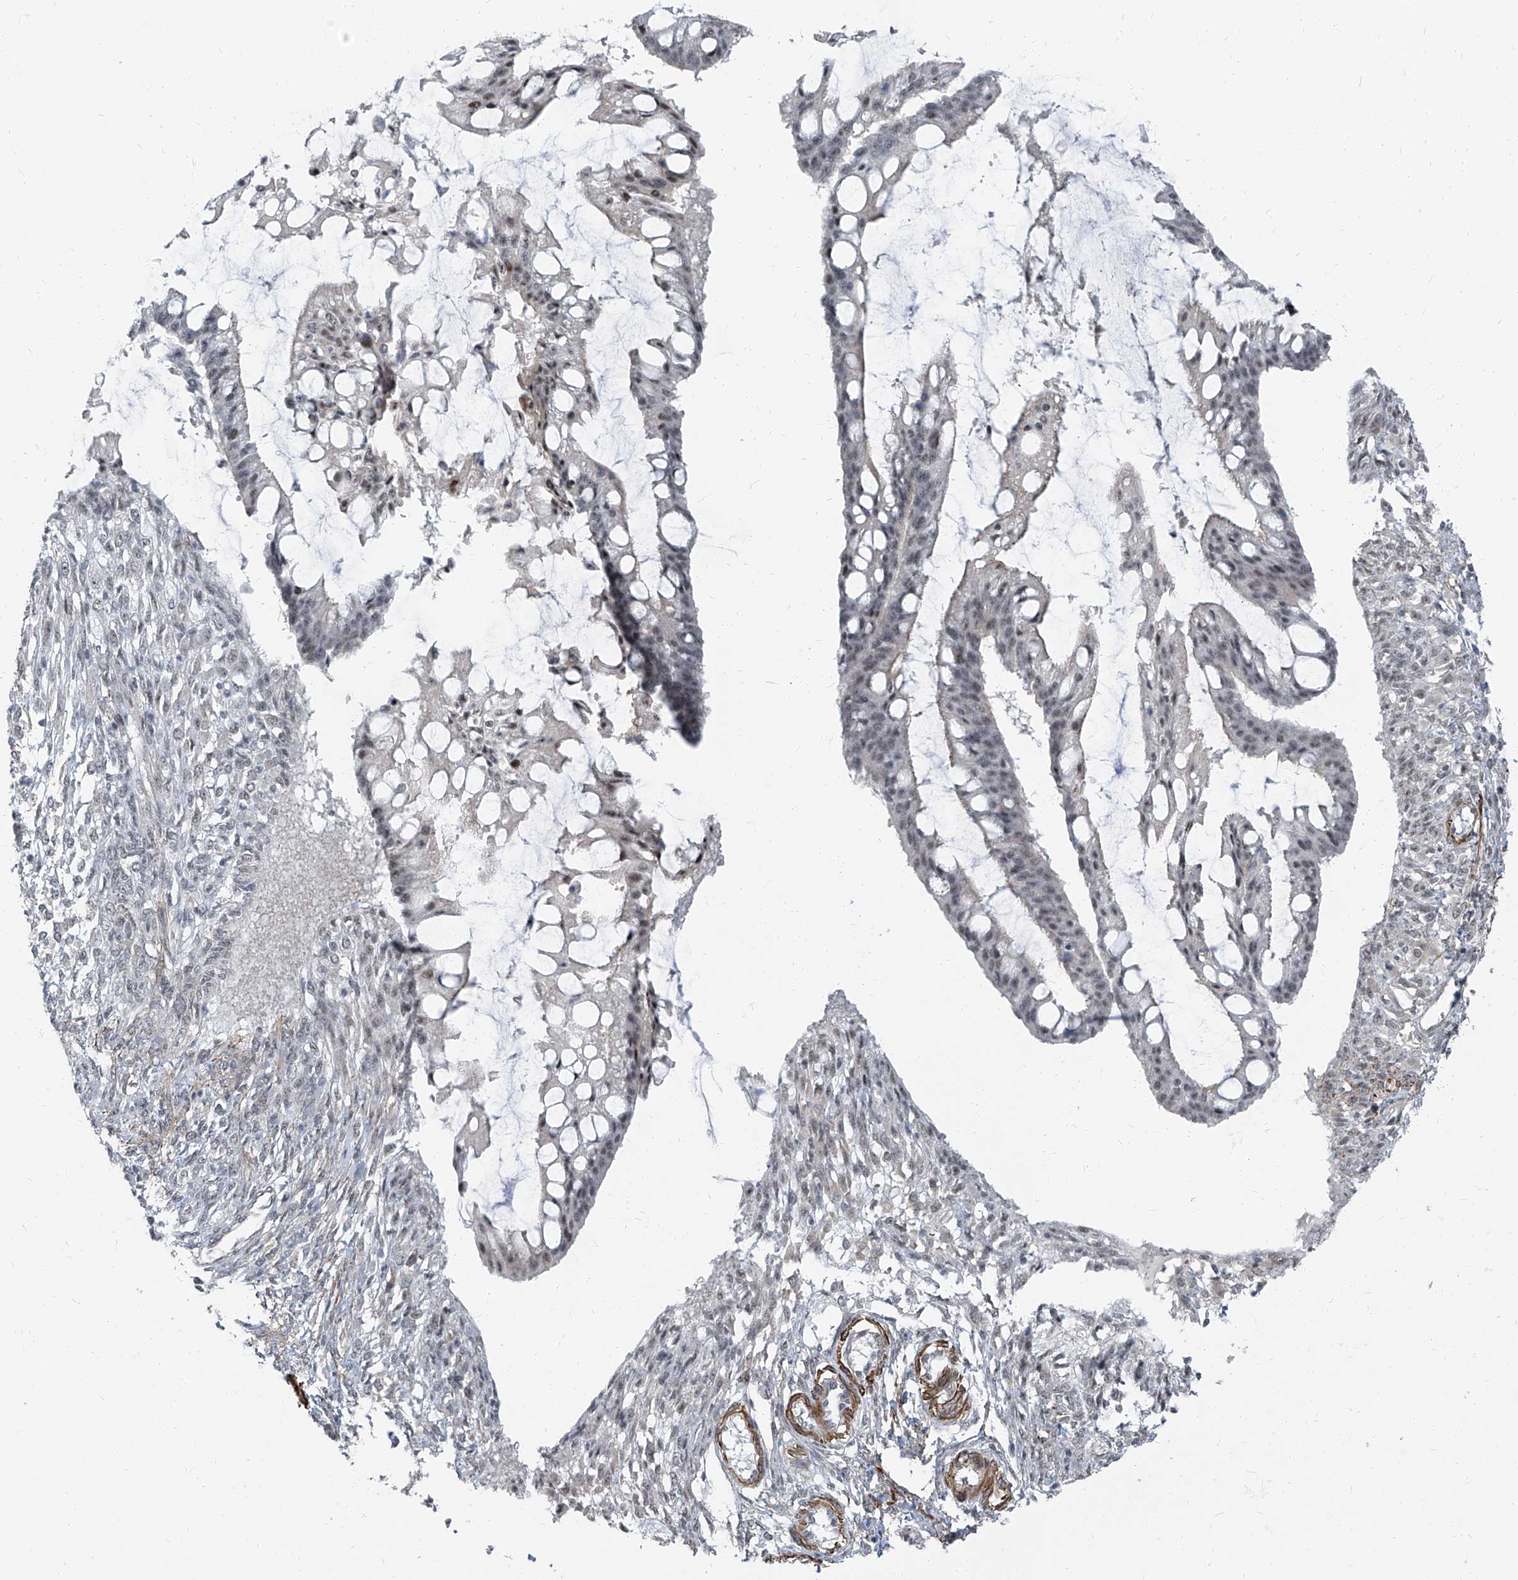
{"staining": {"intensity": "weak", "quantity": "<25%", "location": "nuclear"}, "tissue": "ovarian cancer", "cell_type": "Tumor cells", "image_type": "cancer", "snomed": [{"axis": "morphology", "description": "Cystadenocarcinoma, mucinous, NOS"}, {"axis": "topography", "description": "Ovary"}], "caption": "A histopathology image of ovarian mucinous cystadenocarcinoma stained for a protein exhibits no brown staining in tumor cells.", "gene": "TXLNB", "patient": {"sex": "female", "age": 73}}